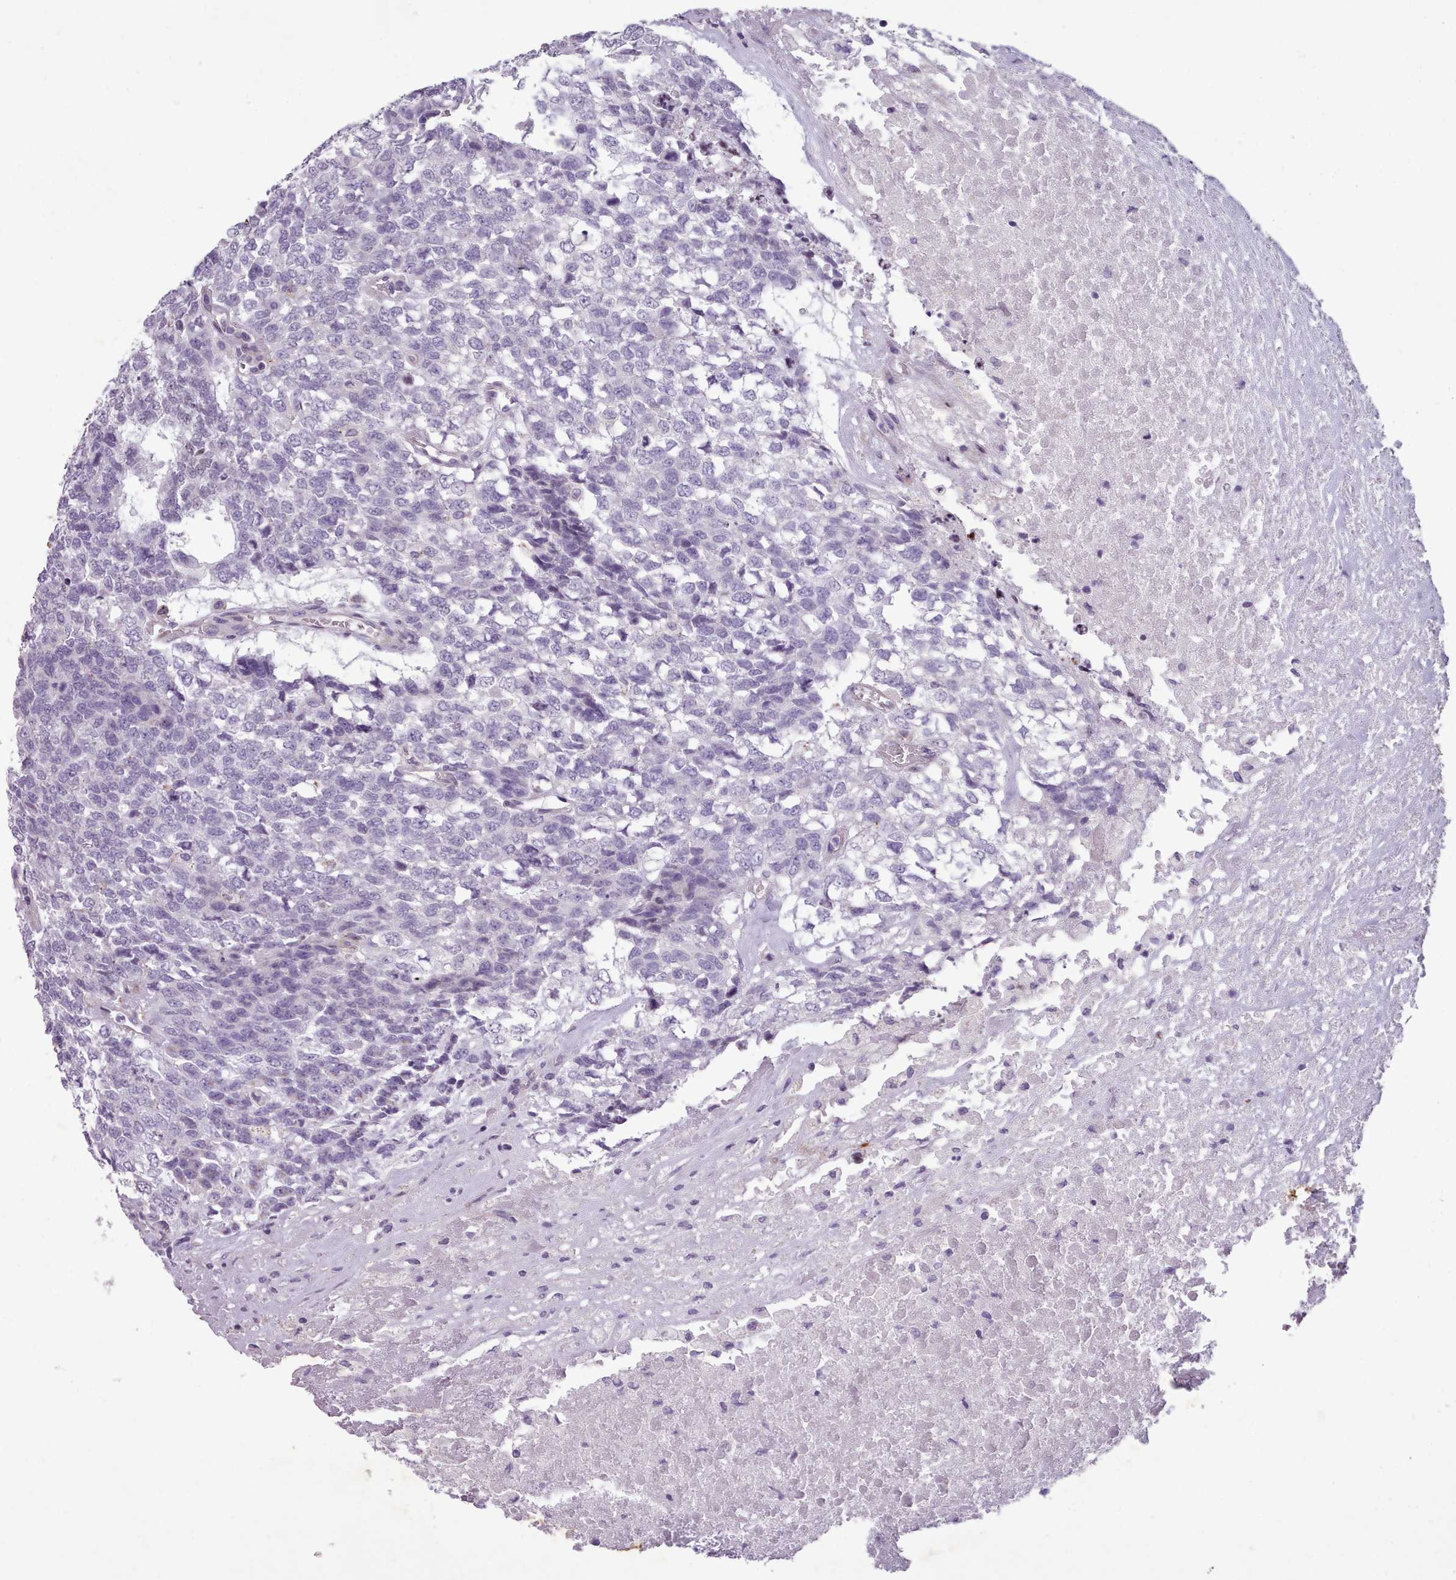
{"staining": {"intensity": "negative", "quantity": "none", "location": "none"}, "tissue": "testis cancer", "cell_type": "Tumor cells", "image_type": "cancer", "snomed": [{"axis": "morphology", "description": "Carcinoma, Embryonal, NOS"}, {"axis": "topography", "description": "Testis"}], "caption": "Embryonal carcinoma (testis) was stained to show a protein in brown. There is no significant expression in tumor cells.", "gene": "KCNT2", "patient": {"sex": "male", "age": 23}}